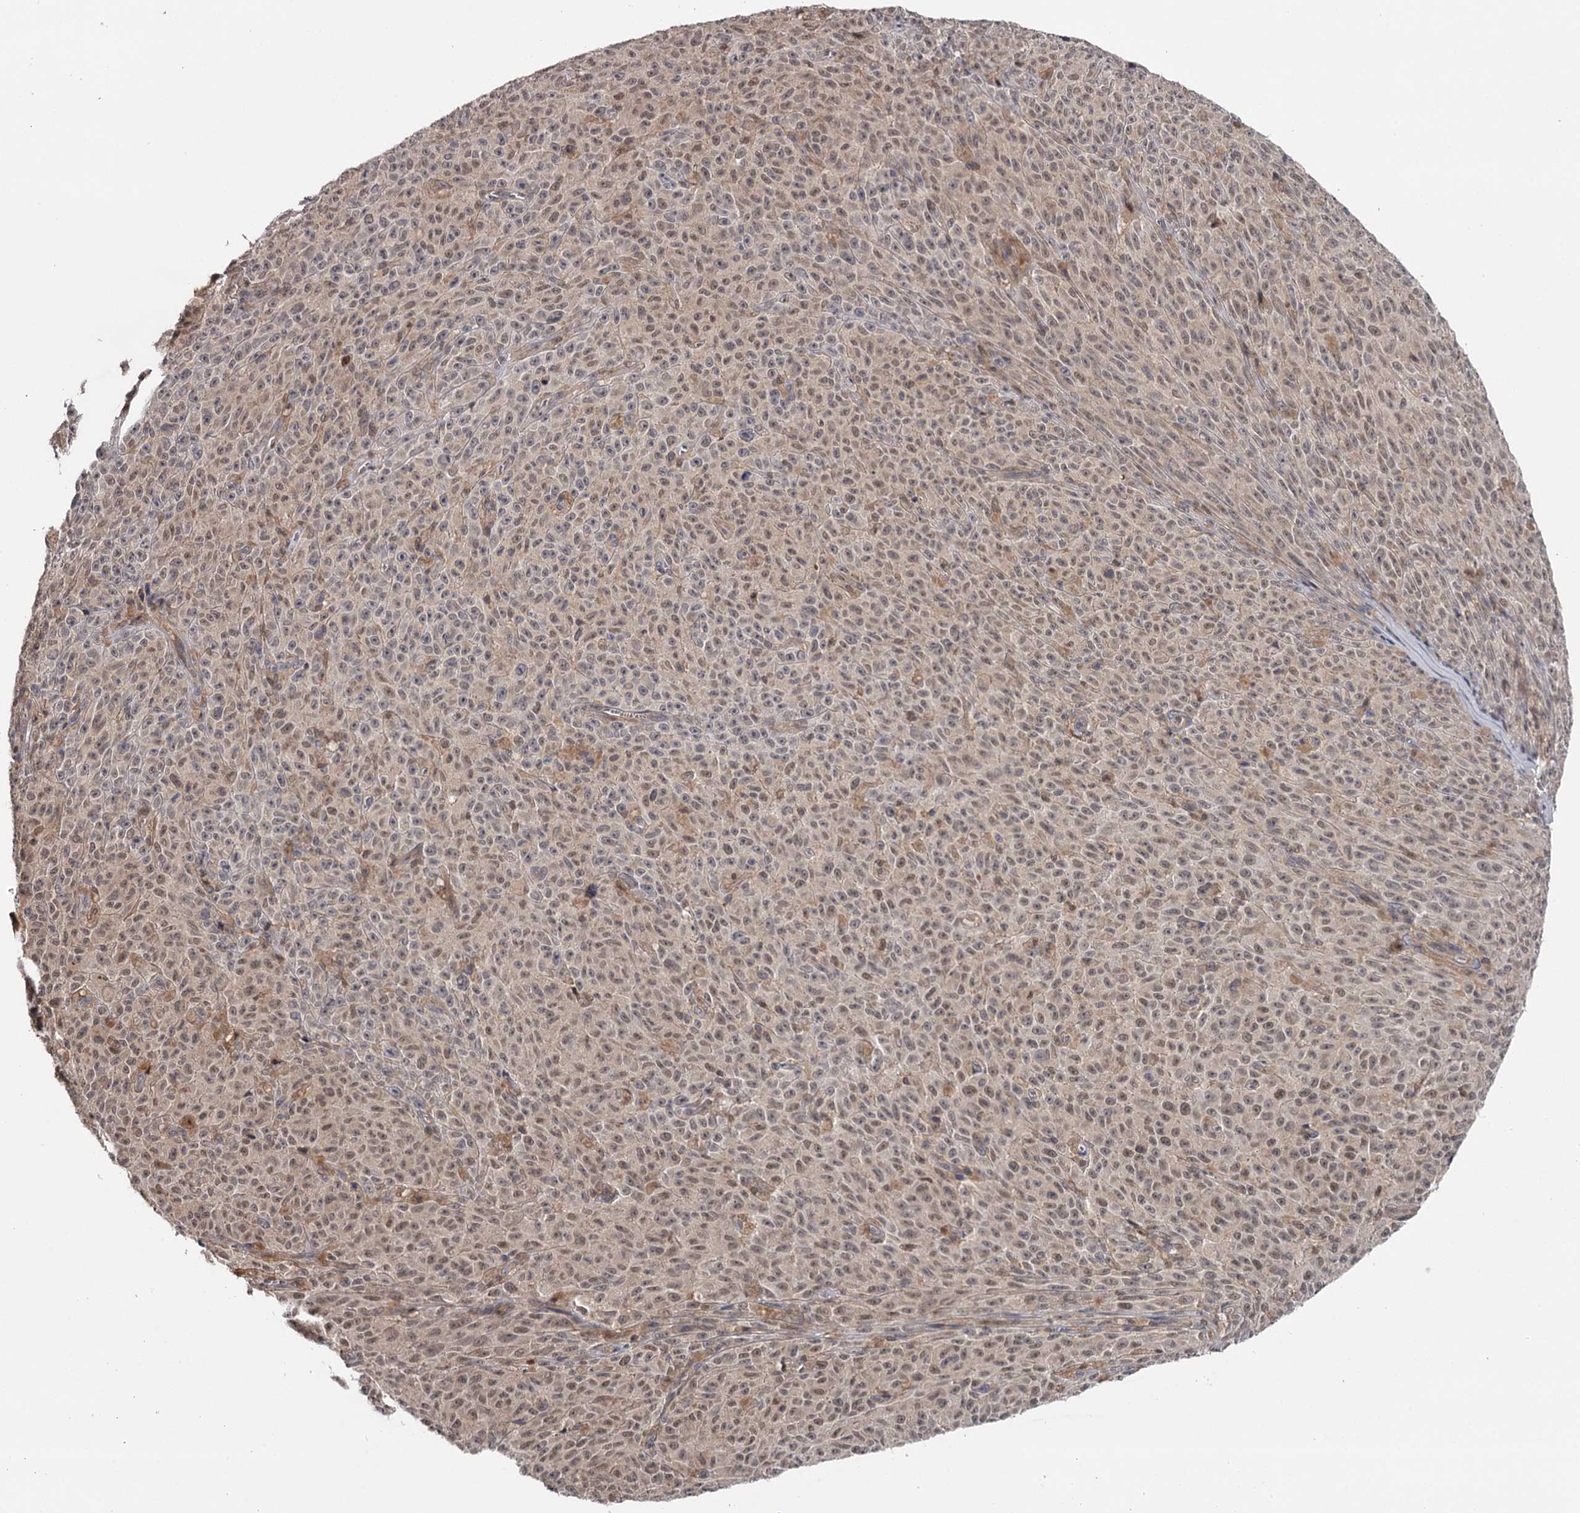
{"staining": {"intensity": "weak", "quantity": "<25%", "location": "nuclear"}, "tissue": "melanoma", "cell_type": "Tumor cells", "image_type": "cancer", "snomed": [{"axis": "morphology", "description": "Malignant melanoma, NOS"}, {"axis": "topography", "description": "Skin"}], "caption": "The micrograph reveals no significant staining in tumor cells of malignant melanoma.", "gene": "GTSF1", "patient": {"sex": "female", "age": 82}}